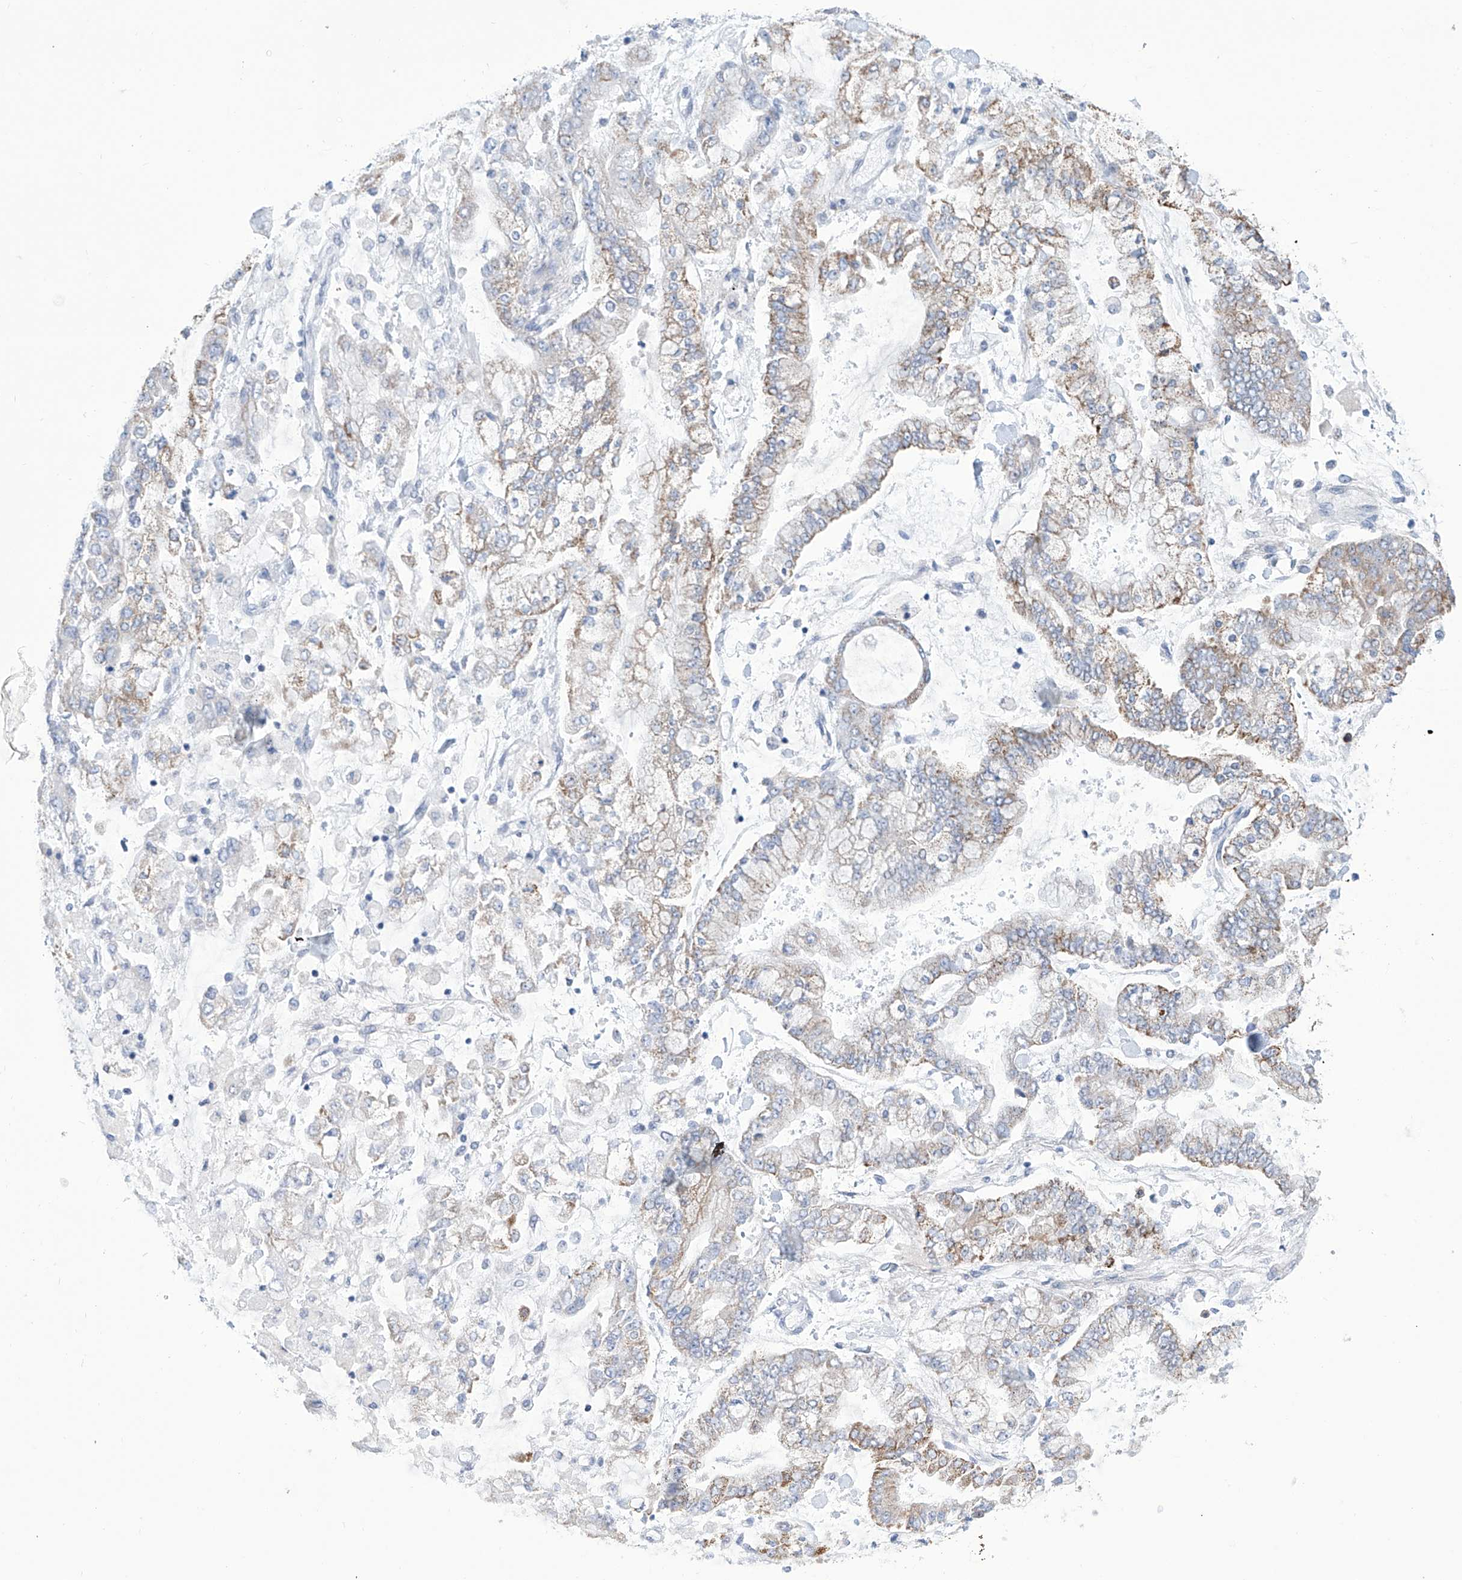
{"staining": {"intensity": "moderate", "quantity": "25%-75%", "location": "cytoplasmic/membranous"}, "tissue": "stomach cancer", "cell_type": "Tumor cells", "image_type": "cancer", "snomed": [{"axis": "morphology", "description": "Normal tissue, NOS"}, {"axis": "morphology", "description": "Adenocarcinoma, NOS"}, {"axis": "topography", "description": "Stomach, upper"}, {"axis": "topography", "description": "Stomach"}], "caption": "This image exhibits immunohistochemistry staining of adenocarcinoma (stomach), with medium moderate cytoplasmic/membranous expression in about 25%-75% of tumor cells.", "gene": "ALDH6A1", "patient": {"sex": "male", "age": 76}}